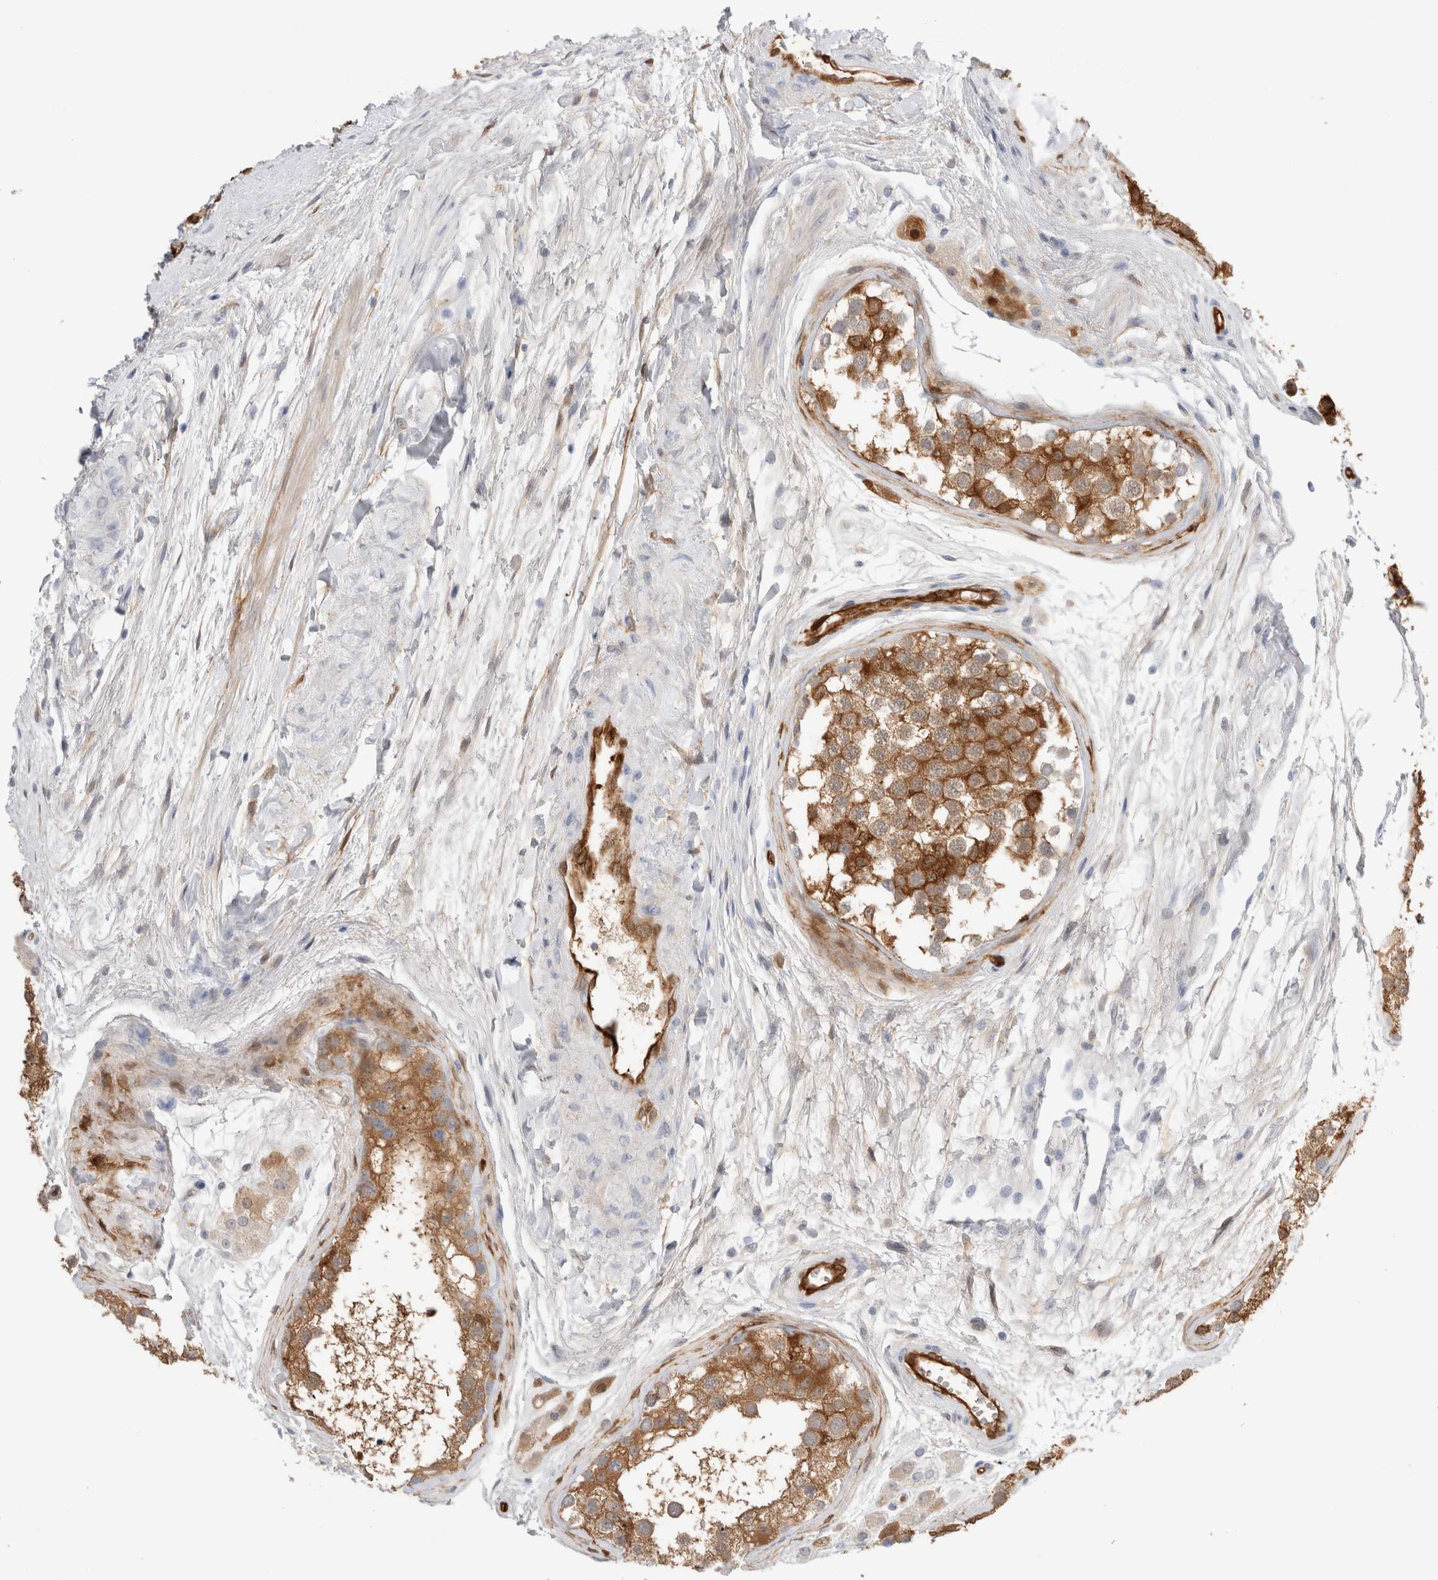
{"staining": {"intensity": "strong", "quantity": ">75%", "location": "cytoplasmic/membranous"}, "tissue": "testis", "cell_type": "Cells in seminiferous ducts", "image_type": "normal", "snomed": [{"axis": "morphology", "description": "Normal tissue, NOS"}, {"axis": "topography", "description": "Testis"}], "caption": "Brown immunohistochemical staining in unremarkable human testis reveals strong cytoplasmic/membranous positivity in about >75% of cells in seminiferous ducts.", "gene": "NAPEPLD", "patient": {"sex": "male", "age": 56}}